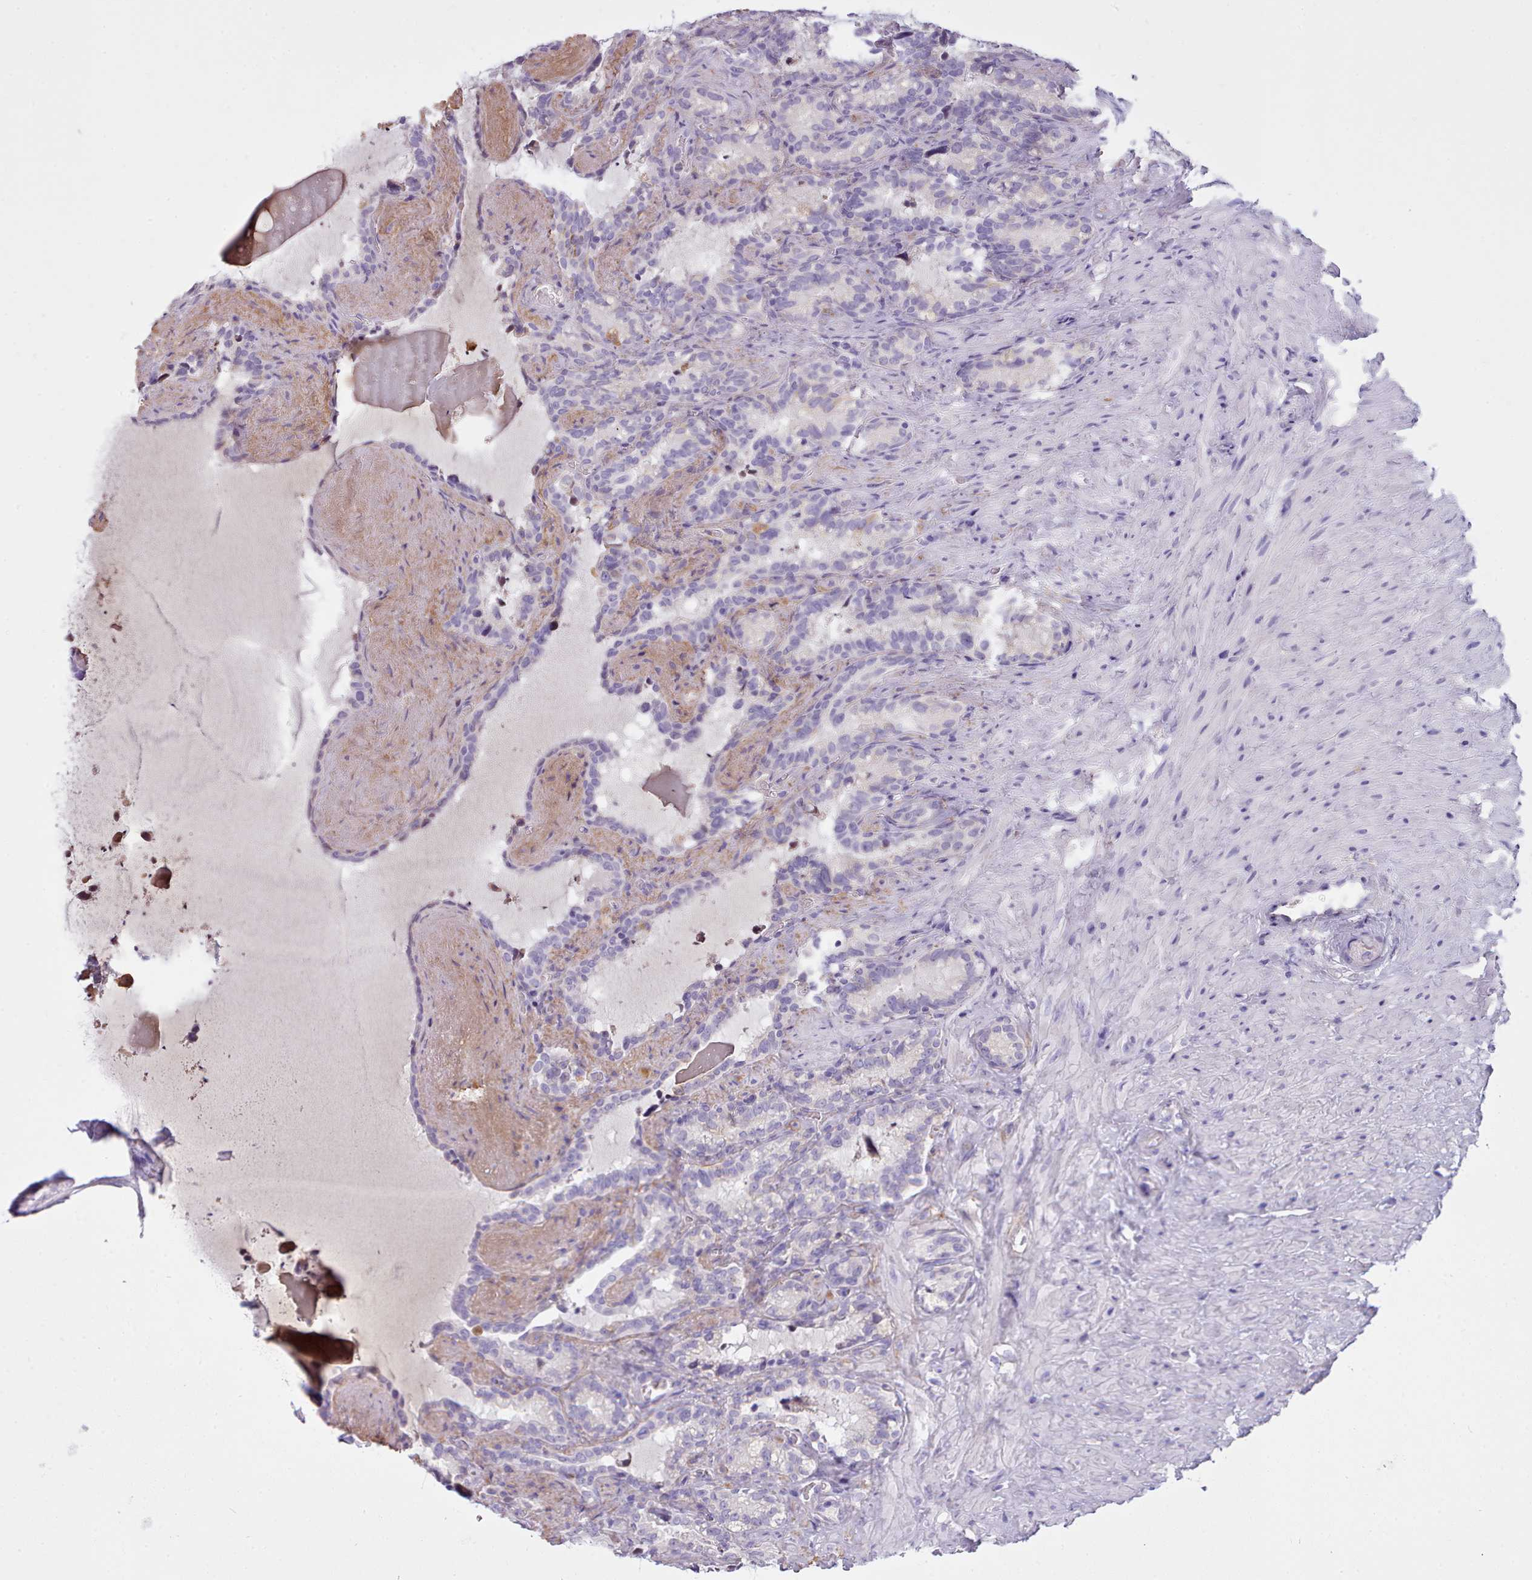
{"staining": {"intensity": "negative", "quantity": "none", "location": "none"}, "tissue": "seminal vesicle", "cell_type": "Glandular cells", "image_type": "normal", "snomed": [{"axis": "morphology", "description": "Normal tissue, NOS"}, {"axis": "topography", "description": "Prostate"}, {"axis": "topography", "description": "Seminal veicle"}], "caption": "Human seminal vesicle stained for a protein using IHC displays no expression in glandular cells.", "gene": "CYP2A13", "patient": {"sex": "male", "age": 58}}